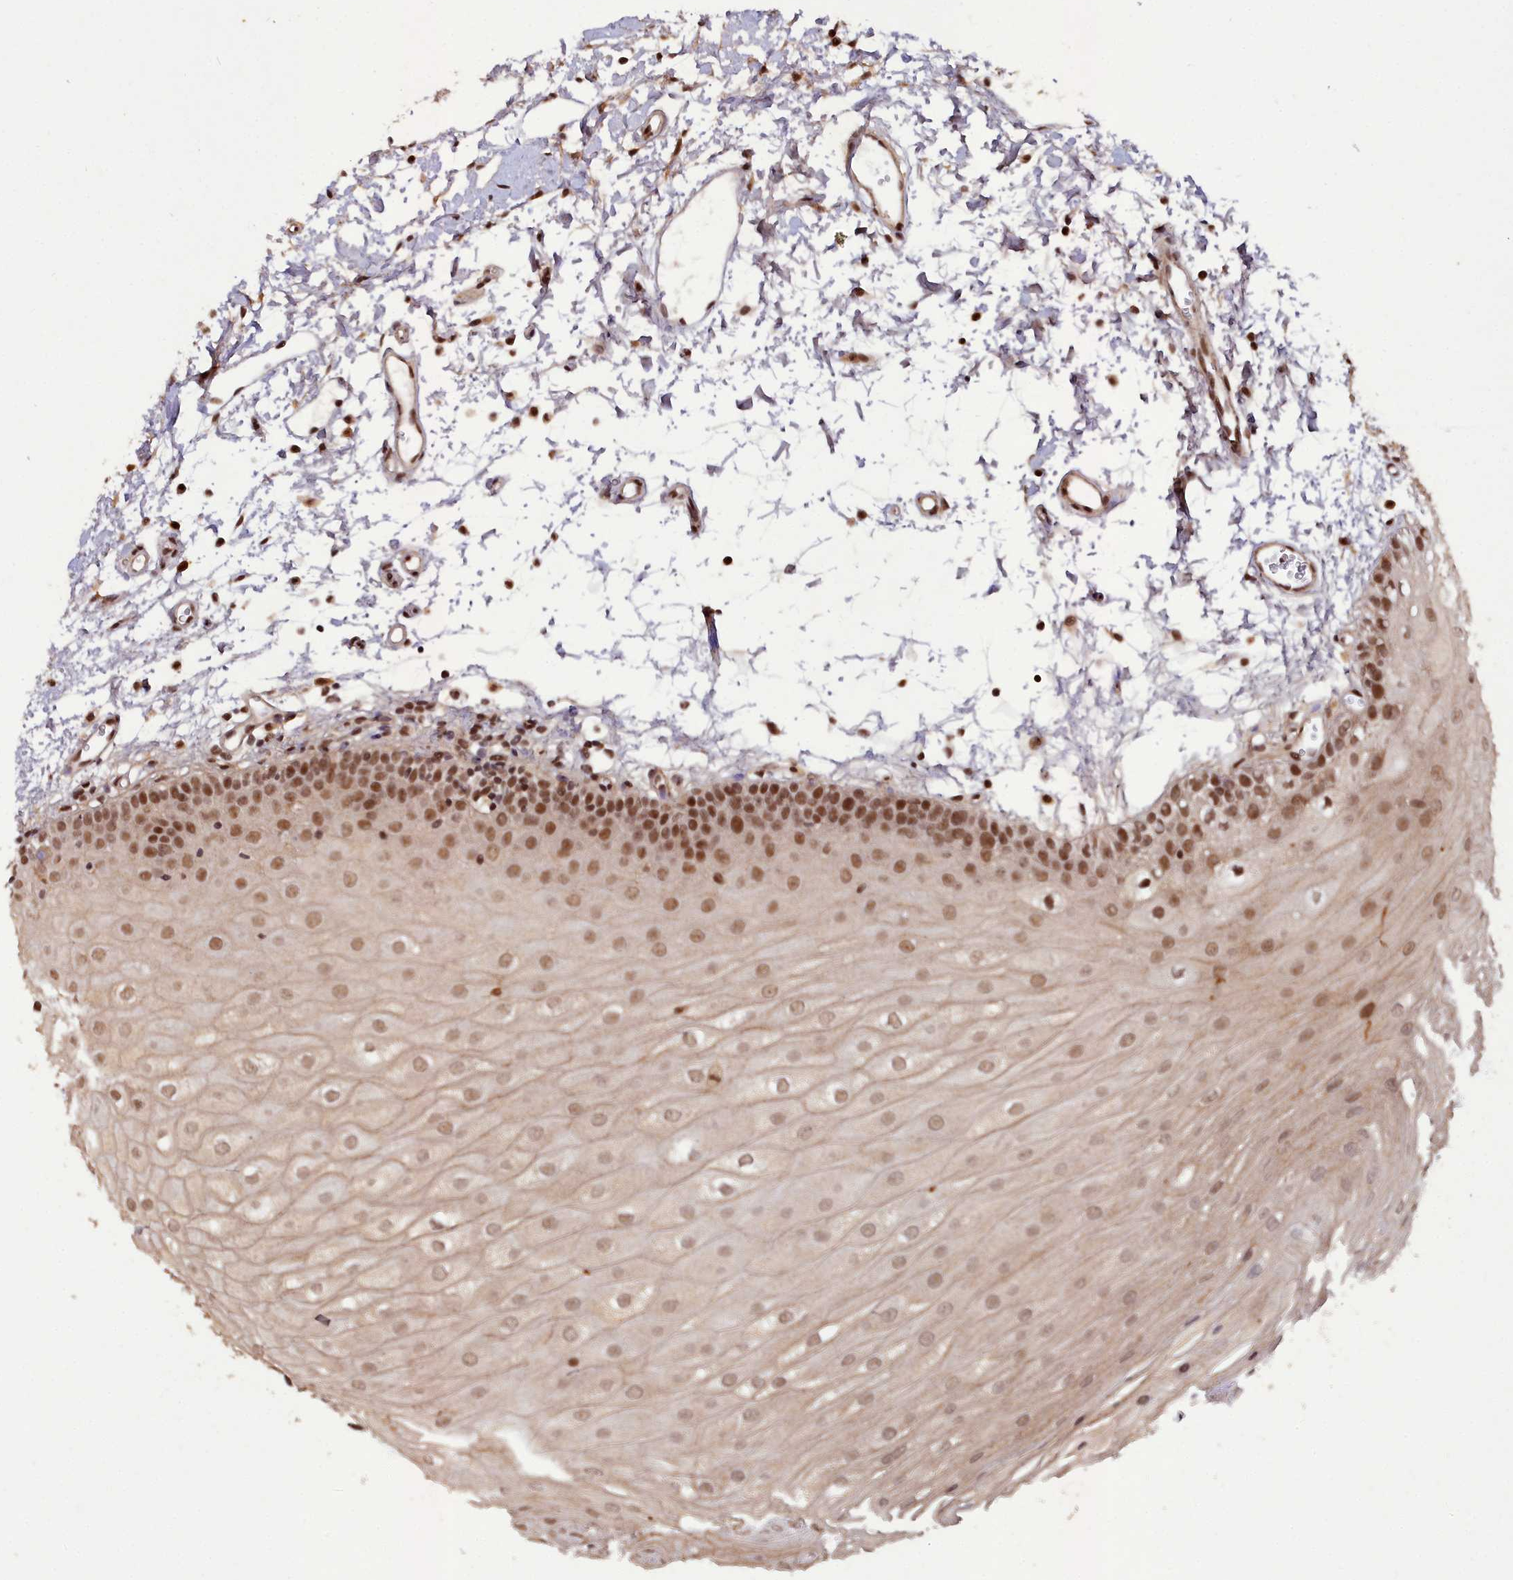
{"staining": {"intensity": "moderate", "quantity": ">75%", "location": "nuclear"}, "tissue": "oral mucosa", "cell_type": "Squamous epithelial cells", "image_type": "normal", "snomed": [{"axis": "morphology", "description": "Normal tissue, NOS"}, {"axis": "topography", "description": "Oral tissue"}, {"axis": "topography", "description": "Tounge, NOS"}], "caption": "Immunohistochemical staining of benign oral mucosa exhibits moderate nuclear protein staining in about >75% of squamous epithelial cells.", "gene": "CXXC1", "patient": {"sex": "female", "age": 73}}